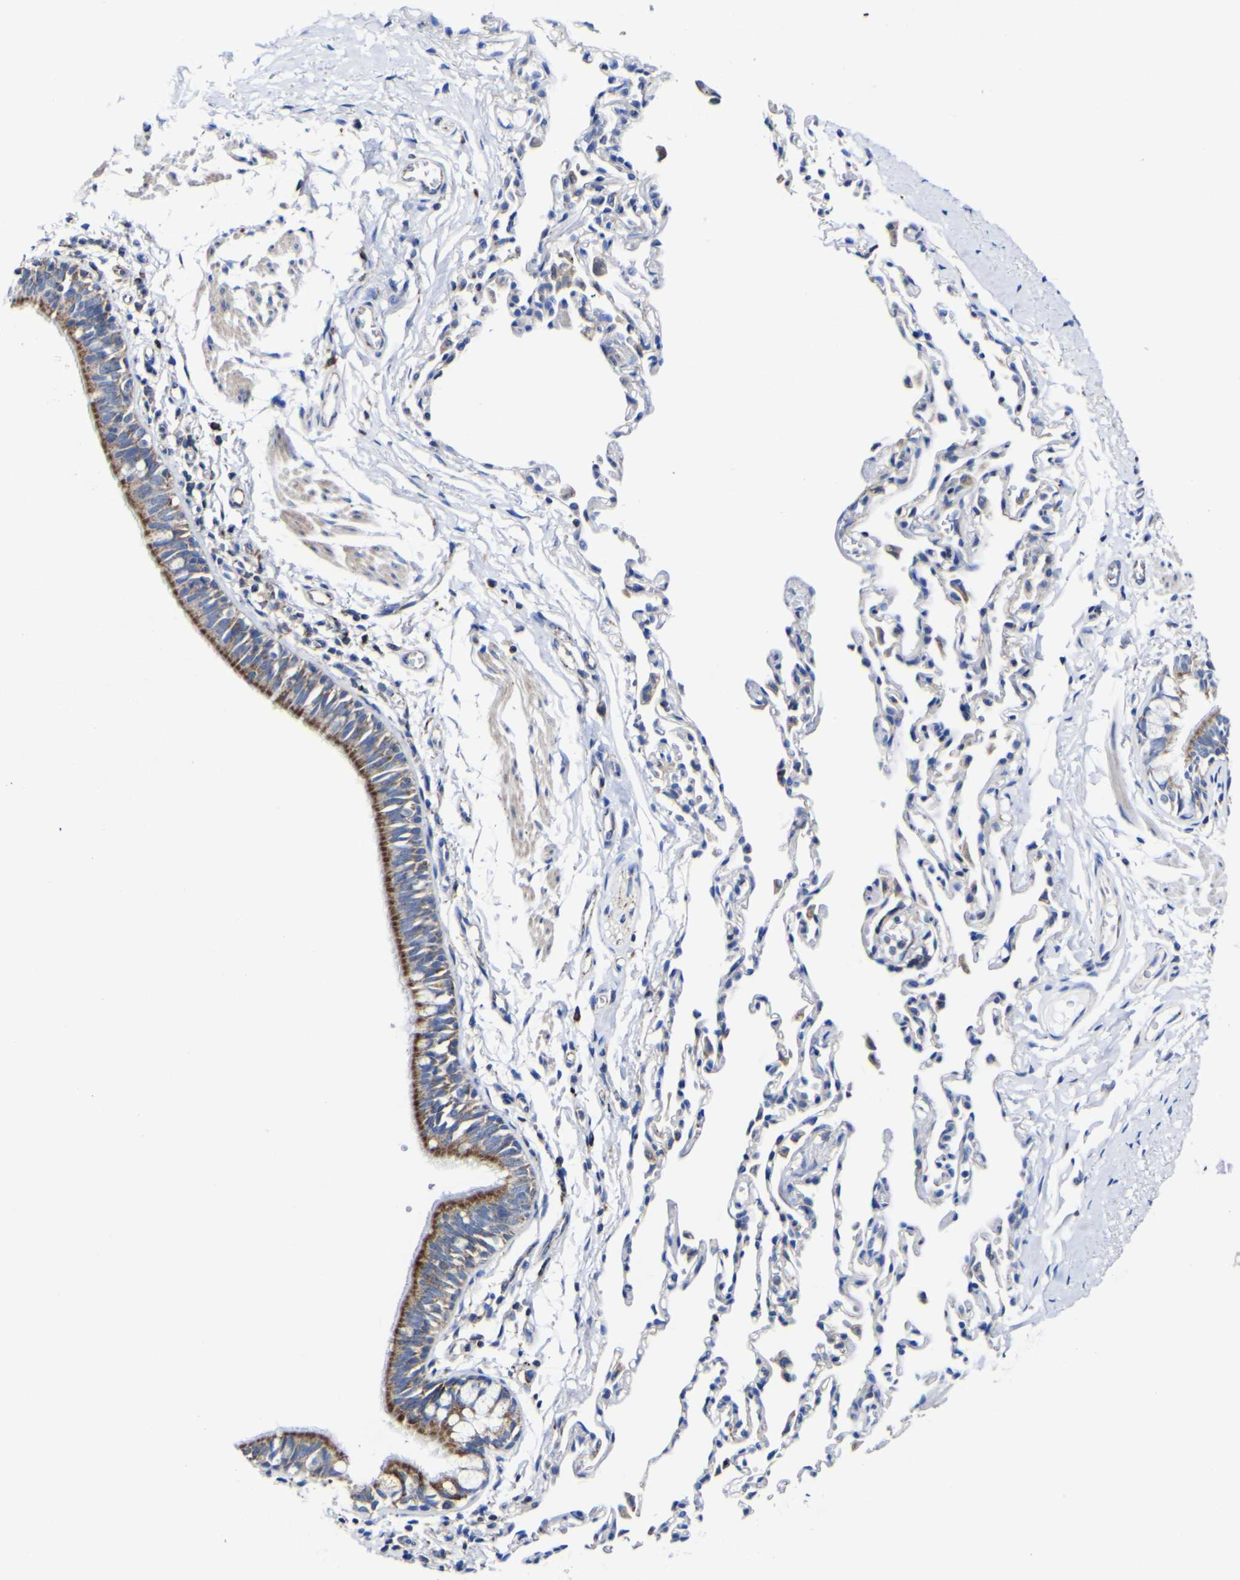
{"staining": {"intensity": "strong", "quantity": "25%-75%", "location": "cytoplasmic/membranous"}, "tissue": "bronchus", "cell_type": "Respiratory epithelial cells", "image_type": "normal", "snomed": [{"axis": "morphology", "description": "Normal tissue, NOS"}, {"axis": "topography", "description": "Bronchus"}, {"axis": "topography", "description": "Lung"}], "caption": "An image showing strong cytoplasmic/membranous staining in approximately 25%-75% of respiratory epithelial cells in normal bronchus, as visualized by brown immunohistochemical staining.", "gene": "CCDC90B", "patient": {"sex": "male", "age": 64}}